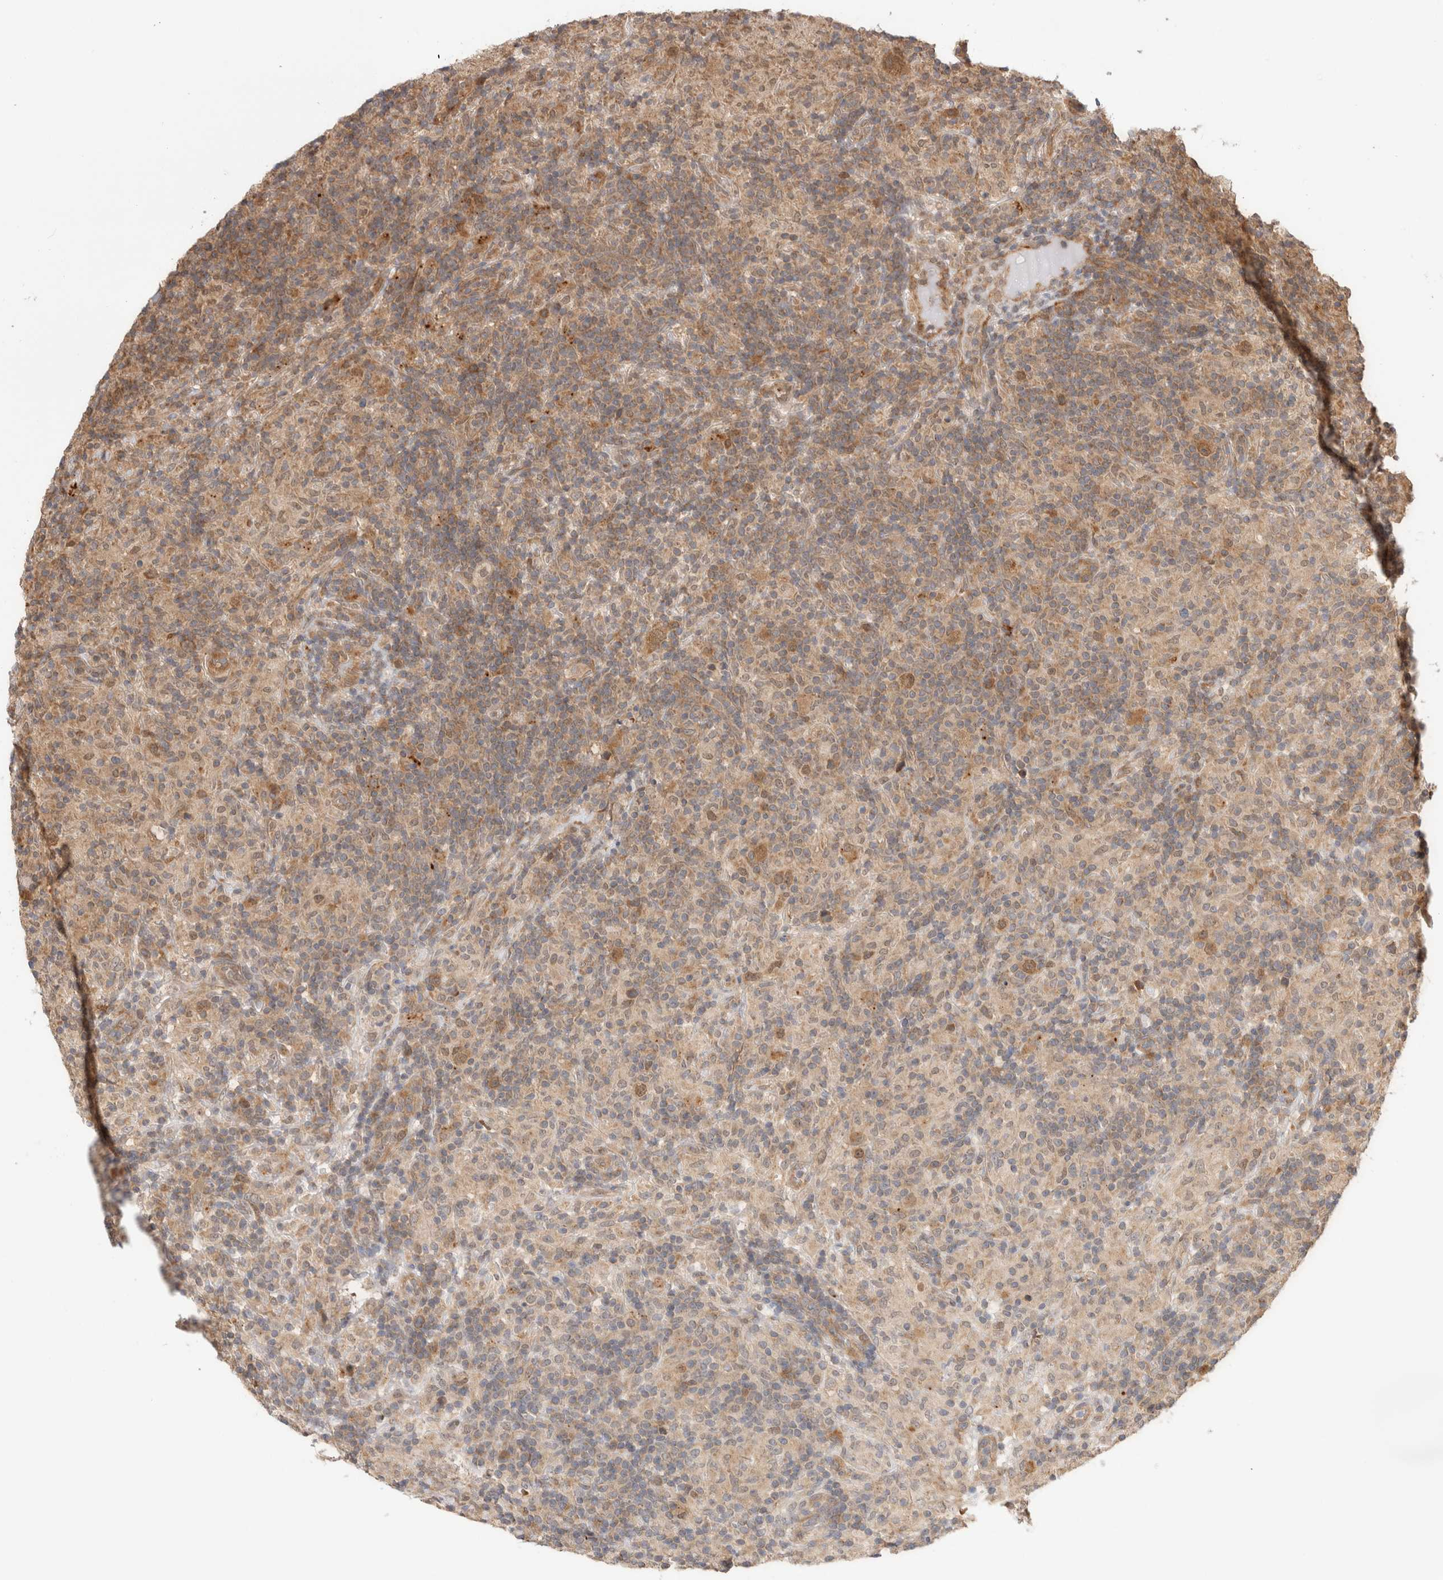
{"staining": {"intensity": "moderate", "quantity": ">75%", "location": "cytoplasmic/membranous"}, "tissue": "lymphoma", "cell_type": "Tumor cells", "image_type": "cancer", "snomed": [{"axis": "morphology", "description": "Hodgkin's disease, NOS"}, {"axis": "topography", "description": "Lymph node"}], "caption": "The immunohistochemical stain labels moderate cytoplasmic/membranous staining in tumor cells of Hodgkin's disease tissue.", "gene": "ACTL9", "patient": {"sex": "male", "age": 70}}